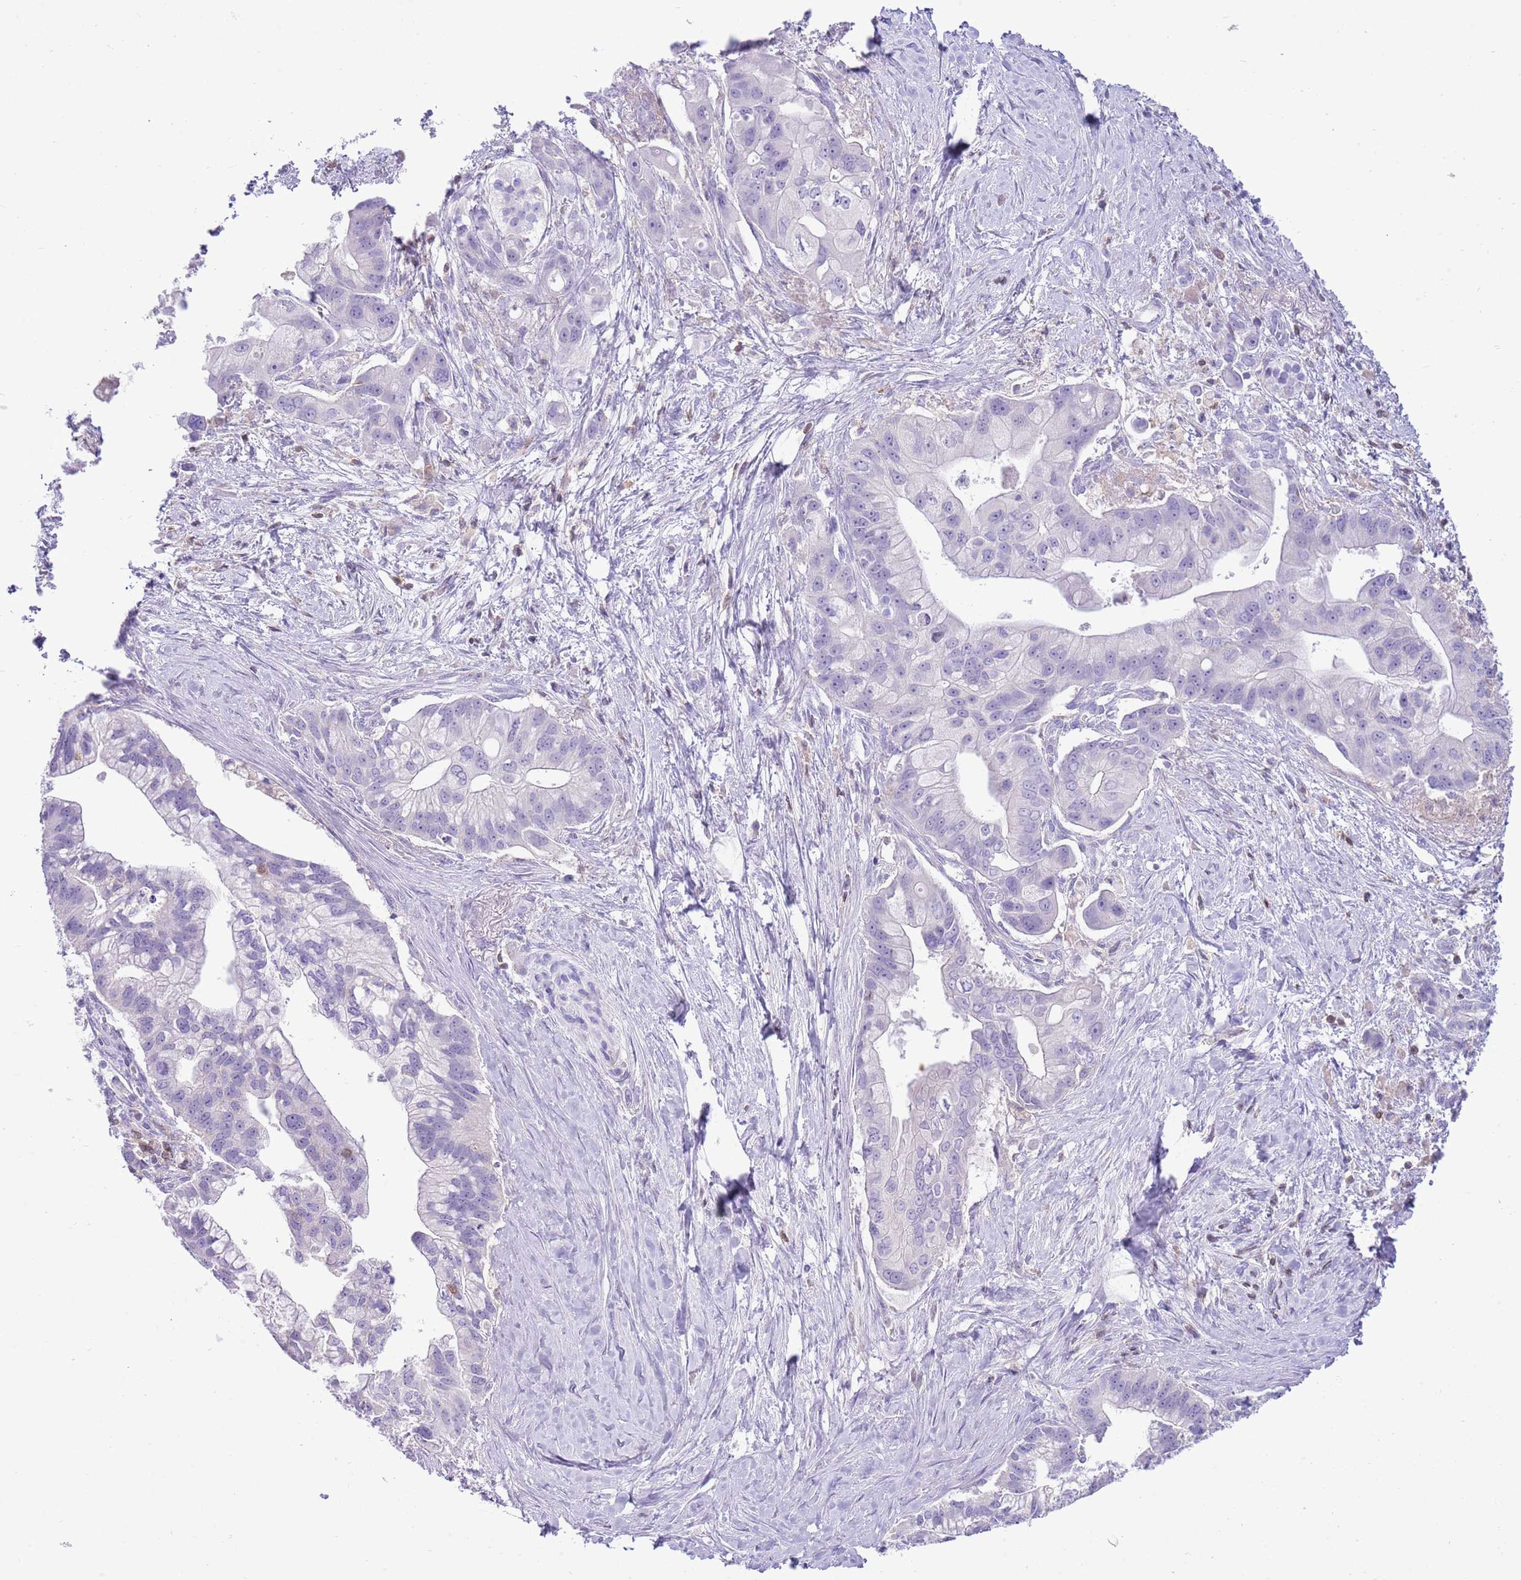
{"staining": {"intensity": "negative", "quantity": "none", "location": "none"}, "tissue": "pancreatic cancer", "cell_type": "Tumor cells", "image_type": "cancer", "snomed": [{"axis": "morphology", "description": "Adenocarcinoma, NOS"}, {"axis": "topography", "description": "Pancreas"}], "caption": "There is no significant expression in tumor cells of pancreatic adenocarcinoma.", "gene": "OR4Q3", "patient": {"sex": "male", "age": 68}}